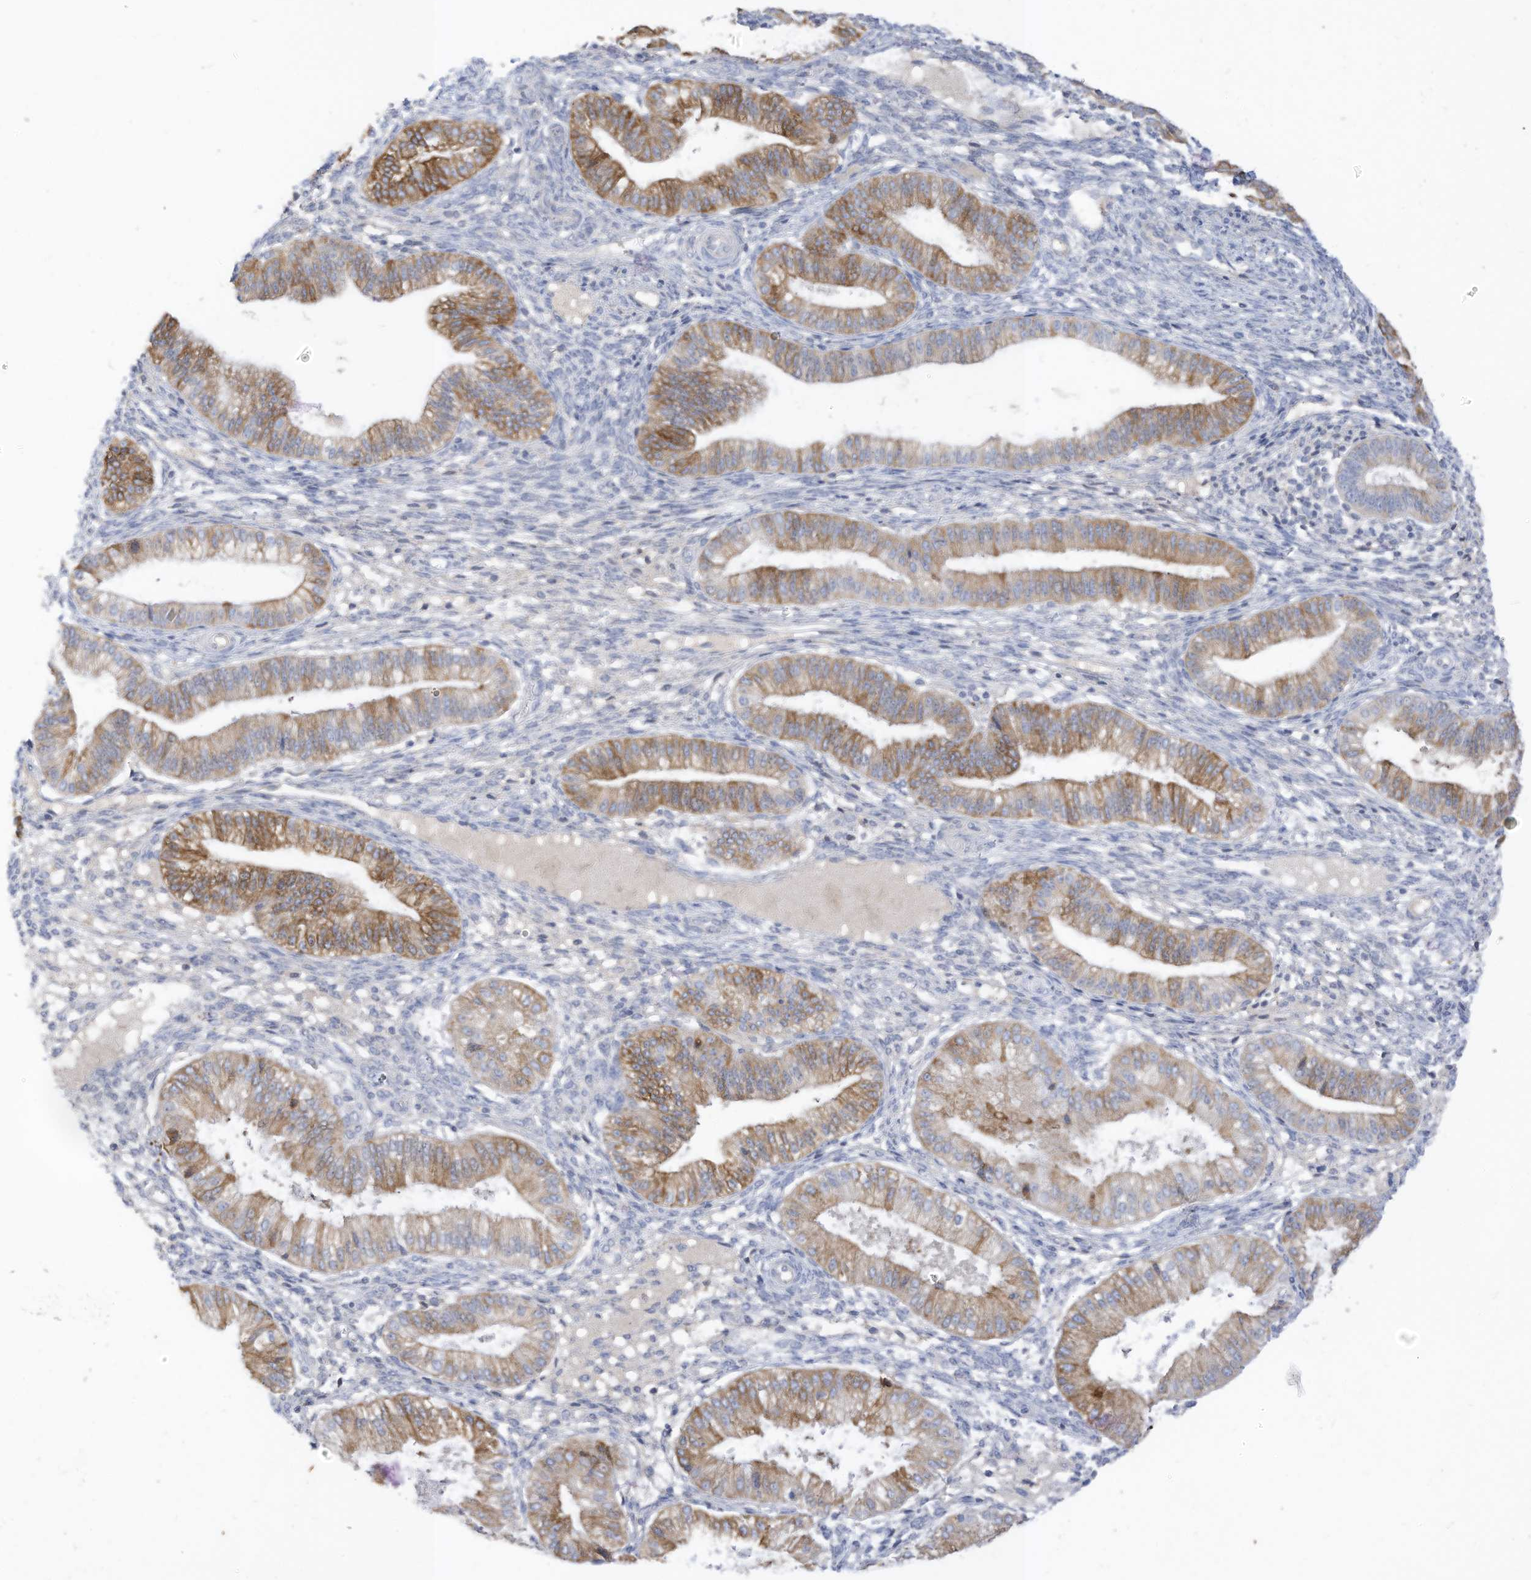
{"staining": {"intensity": "negative", "quantity": "none", "location": "none"}, "tissue": "endometrium", "cell_type": "Cells in endometrial stroma", "image_type": "normal", "snomed": [{"axis": "morphology", "description": "Normal tissue, NOS"}, {"axis": "topography", "description": "Endometrium"}], "caption": "Immunohistochemistry (IHC) photomicrograph of benign human endometrium stained for a protein (brown), which exhibits no staining in cells in endometrial stroma.", "gene": "RASA2", "patient": {"sex": "female", "age": 39}}